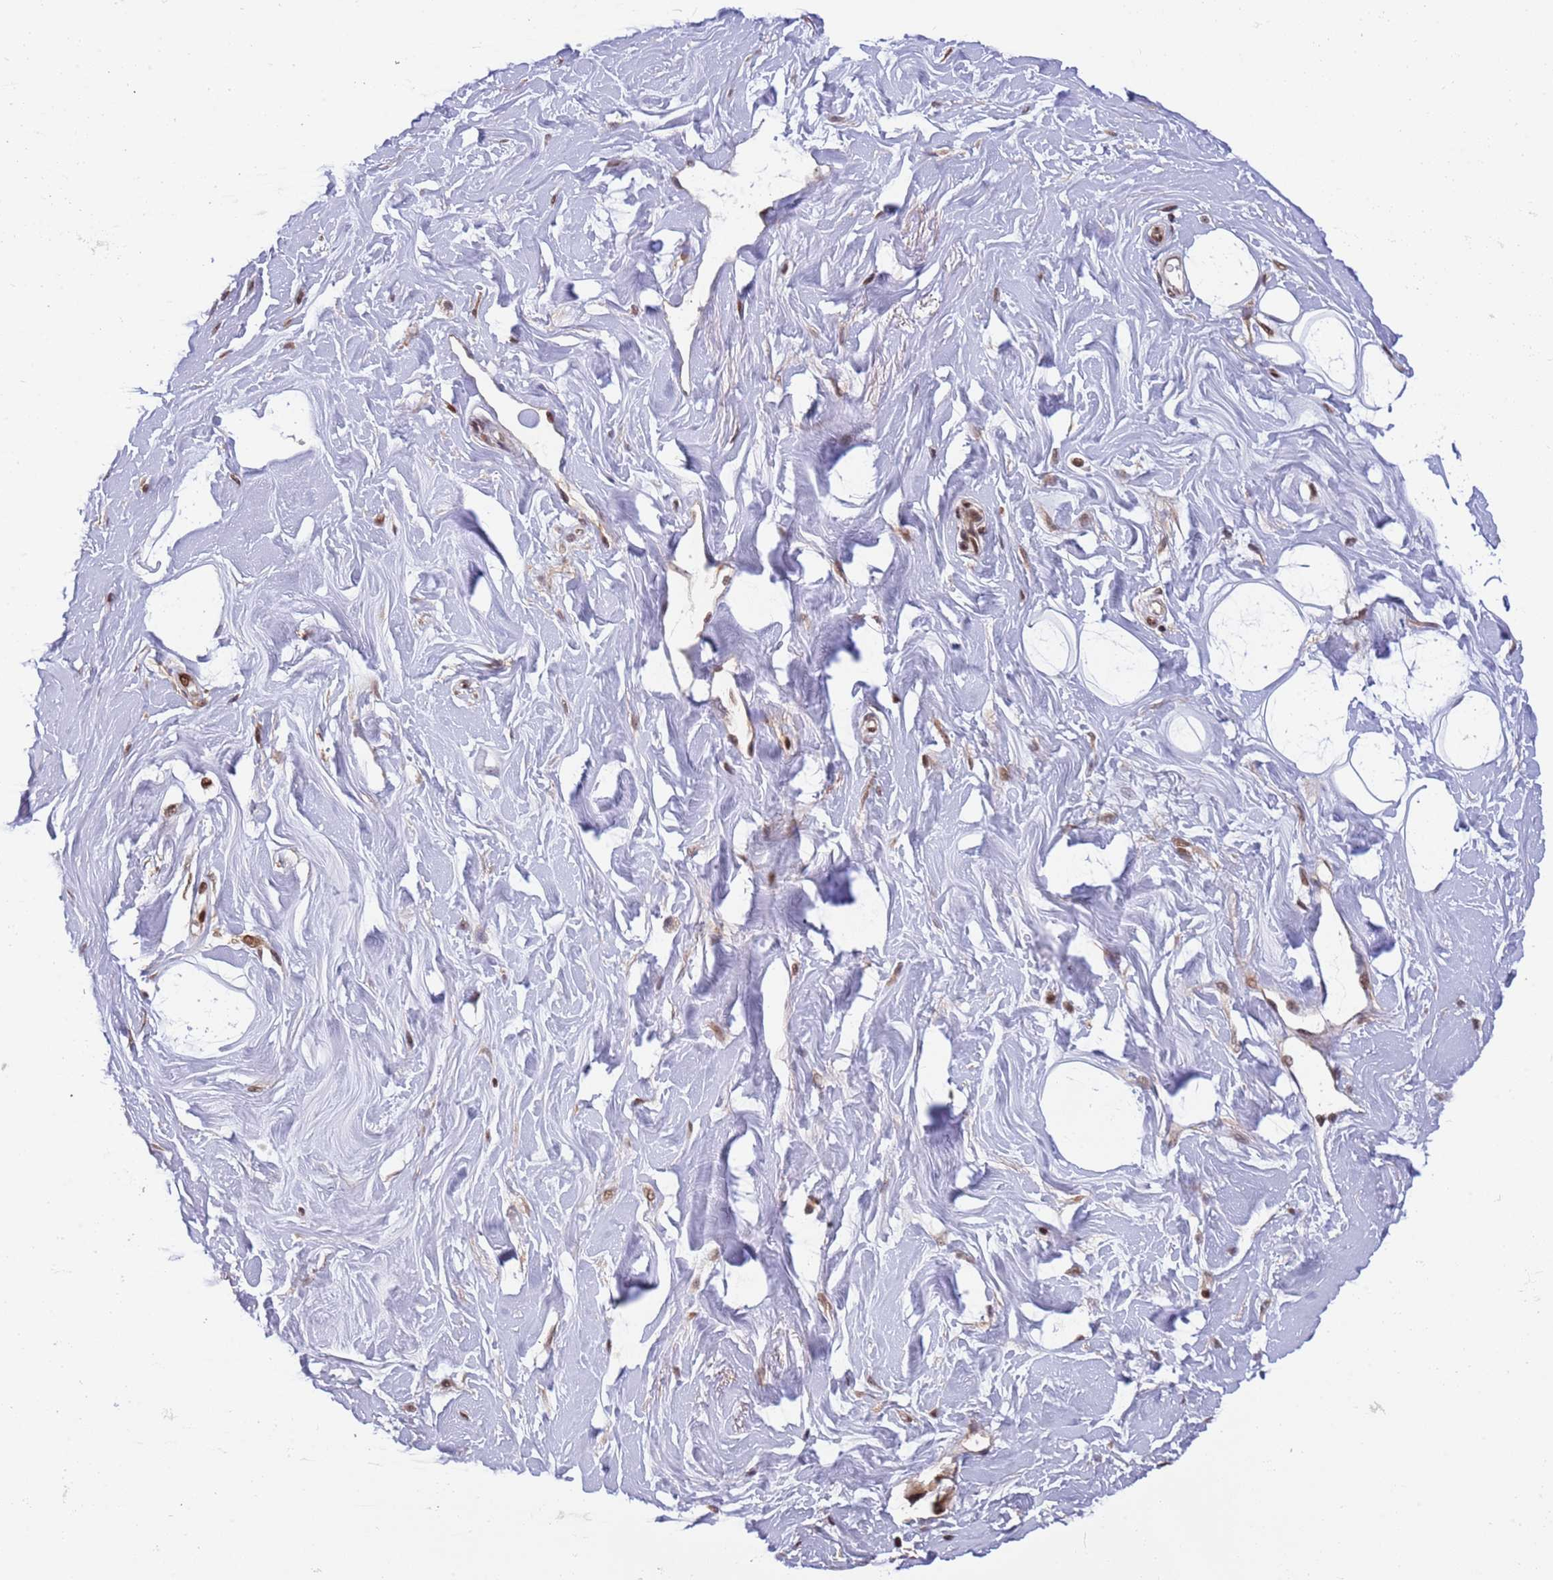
{"staining": {"intensity": "negative", "quantity": "none", "location": "none"}, "tissue": "adipose tissue", "cell_type": "Adipocytes", "image_type": "normal", "snomed": [{"axis": "morphology", "description": "Normal tissue, NOS"}, {"axis": "topography", "description": "Cartilage tissue"}, {"axis": "topography", "description": "Bronchus"}], "caption": "There is no significant expression in adipocytes of adipose tissue. (Stains: DAB (3,3'-diaminobenzidine) immunohistochemistry with hematoxylin counter stain, Microscopy: brightfield microscopy at high magnification).", "gene": "TBX10", "patient": {"sex": "male", "age": 56}}